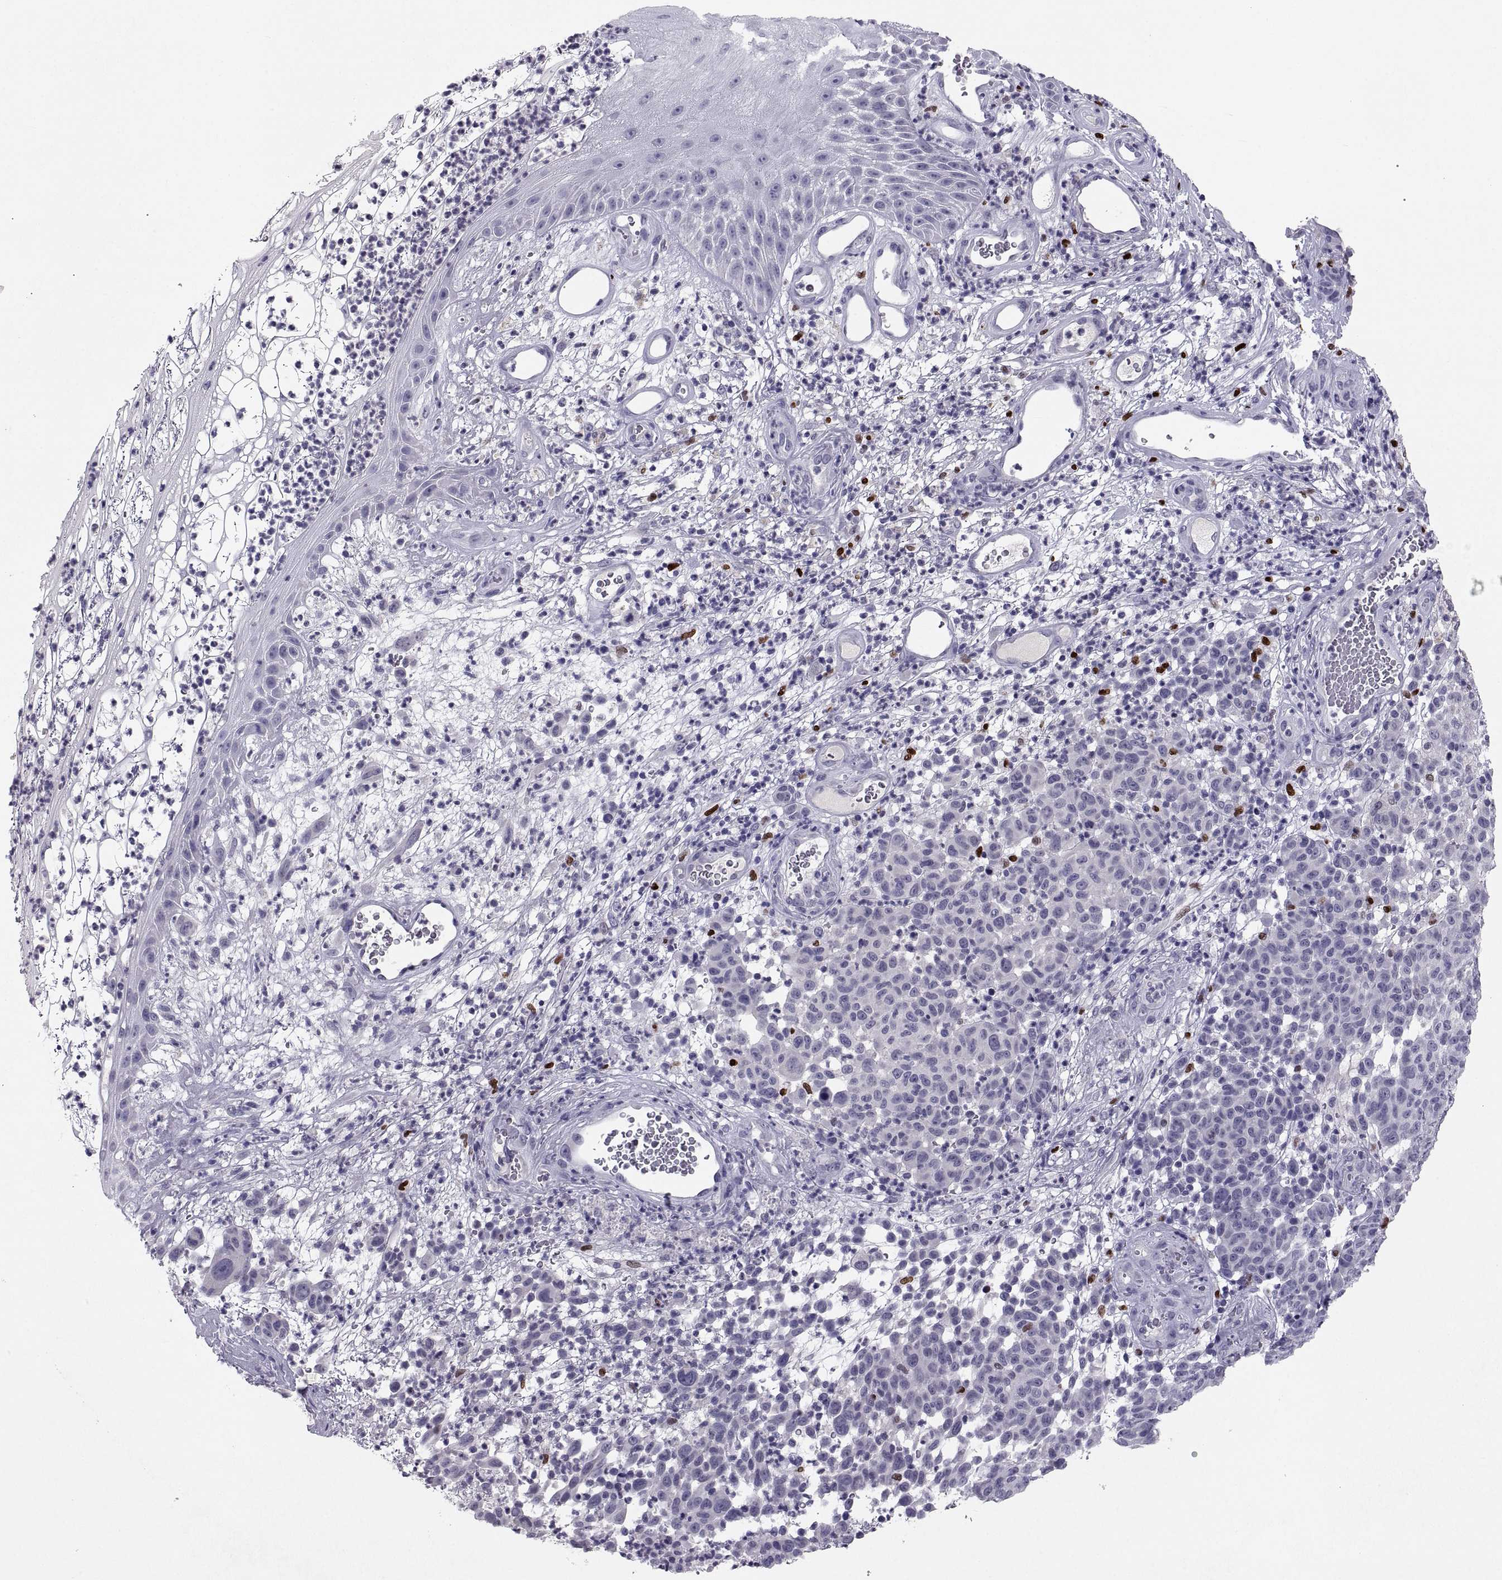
{"staining": {"intensity": "moderate", "quantity": "<25%", "location": "nuclear"}, "tissue": "melanoma", "cell_type": "Tumor cells", "image_type": "cancer", "snomed": [{"axis": "morphology", "description": "Malignant melanoma, NOS"}, {"axis": "topography", "description": "Skin"}], "caption": "This photomicrograph reveals IHC staining of melanoma, with low moderate nuclear staining in approximately <25% of tumor cells.", "gene": "SOX21", "patient": {"sex": "male", "age": 59}}